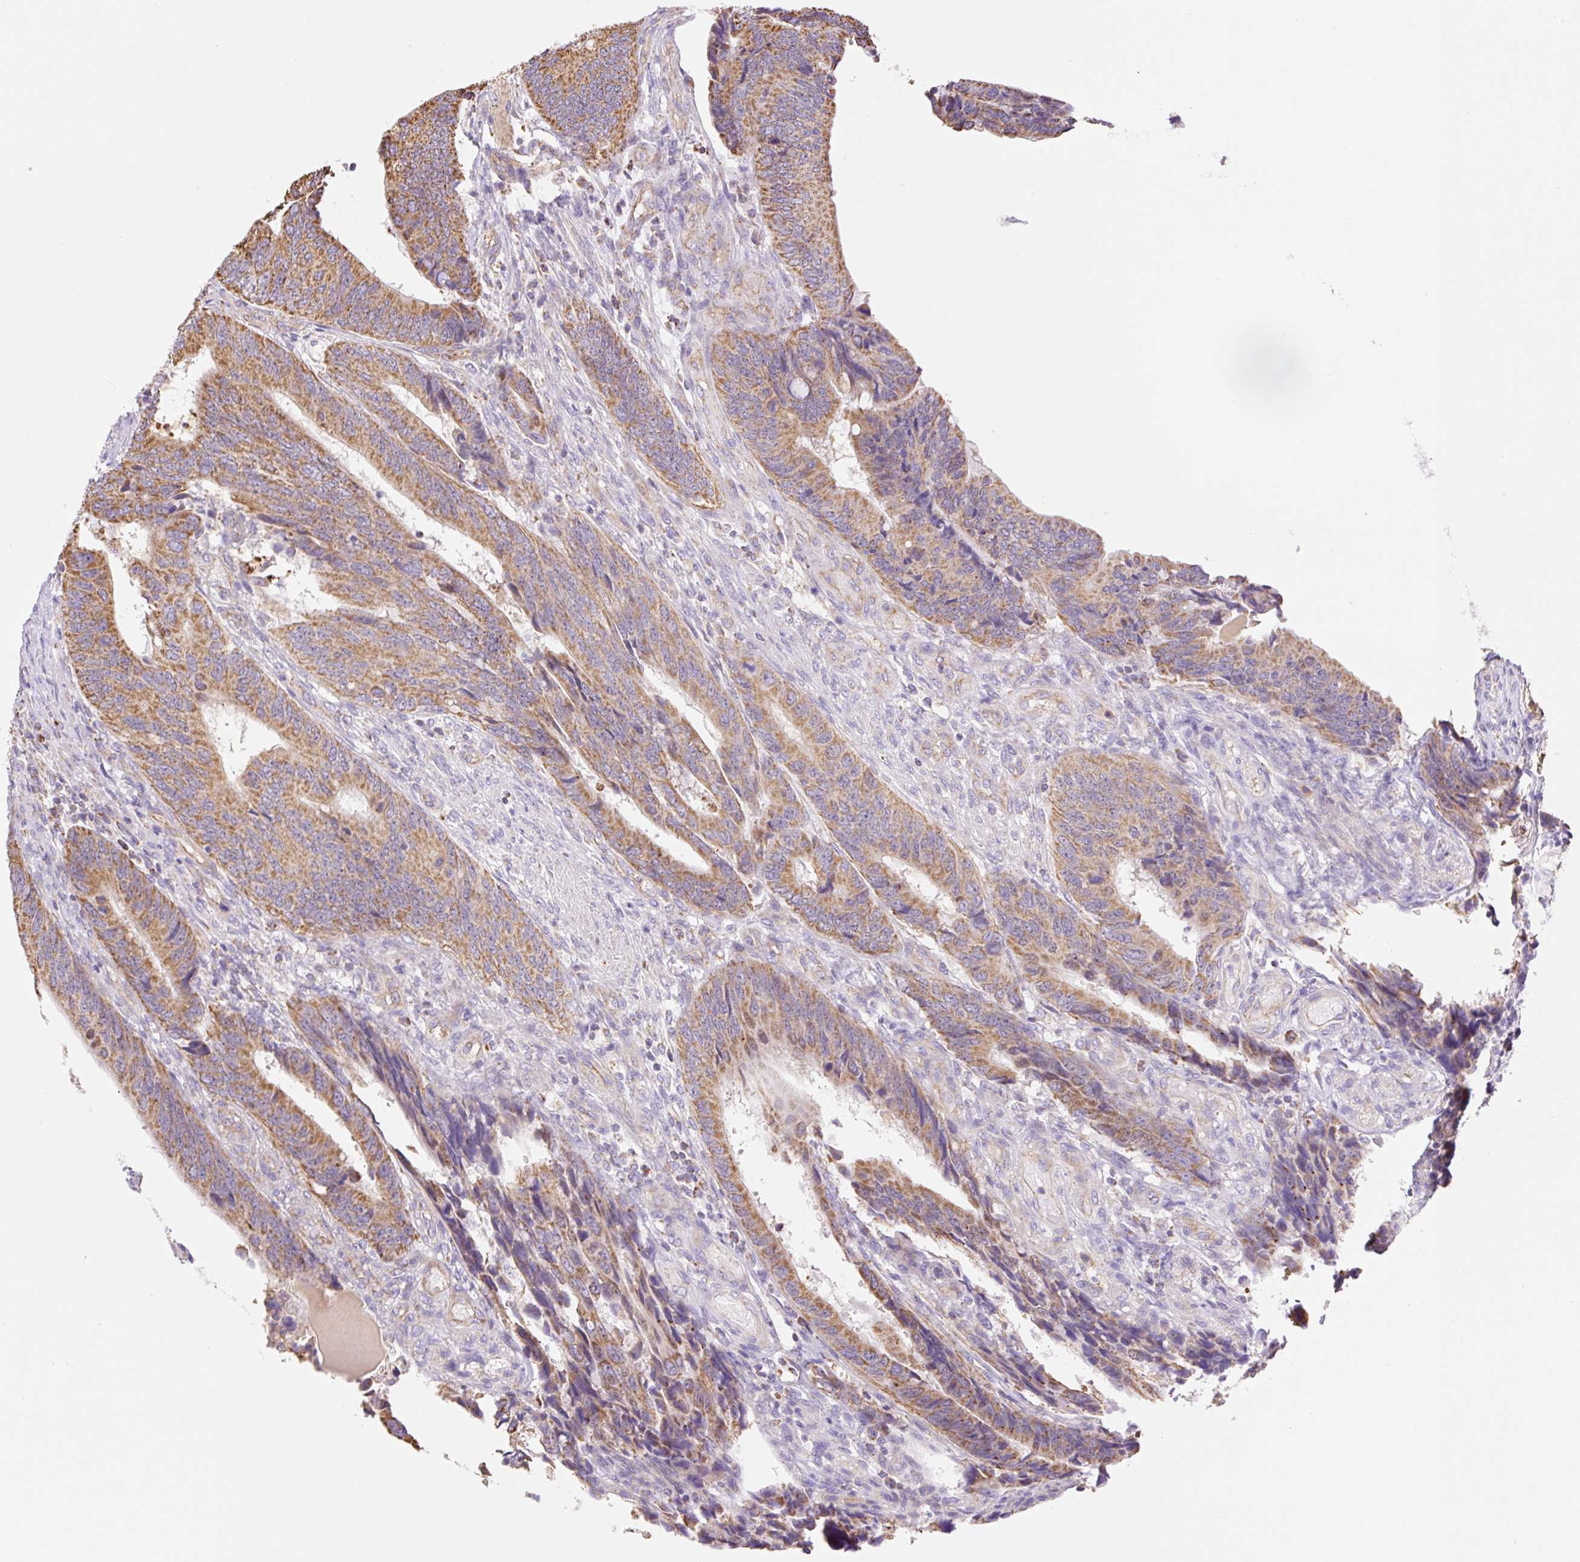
{"staining": {"intensity": "moderate", "quantity": ">75%", "location": "cytoplasmic/membranous"}, "tissue": "colorectal cancer", "cell_type": "Tumor cells", "image_type": "cancer", "snomed": [{"axis": "morphology", "description": "Adenocarcinoma, NOS"}, {"axis": "topography", "description": "Colon"}], "caption": "Protein expression by immunohistochemistry (IHC) exhibits moderate cytoplasmic/membranous staining in approximately >75% of tumor cells in colorectal cancer. (brown staining indicates protein expression, while blue staining denotes nuclei).", "gene": "ESAM", "patient": {"sex": "male", "age": 87}}